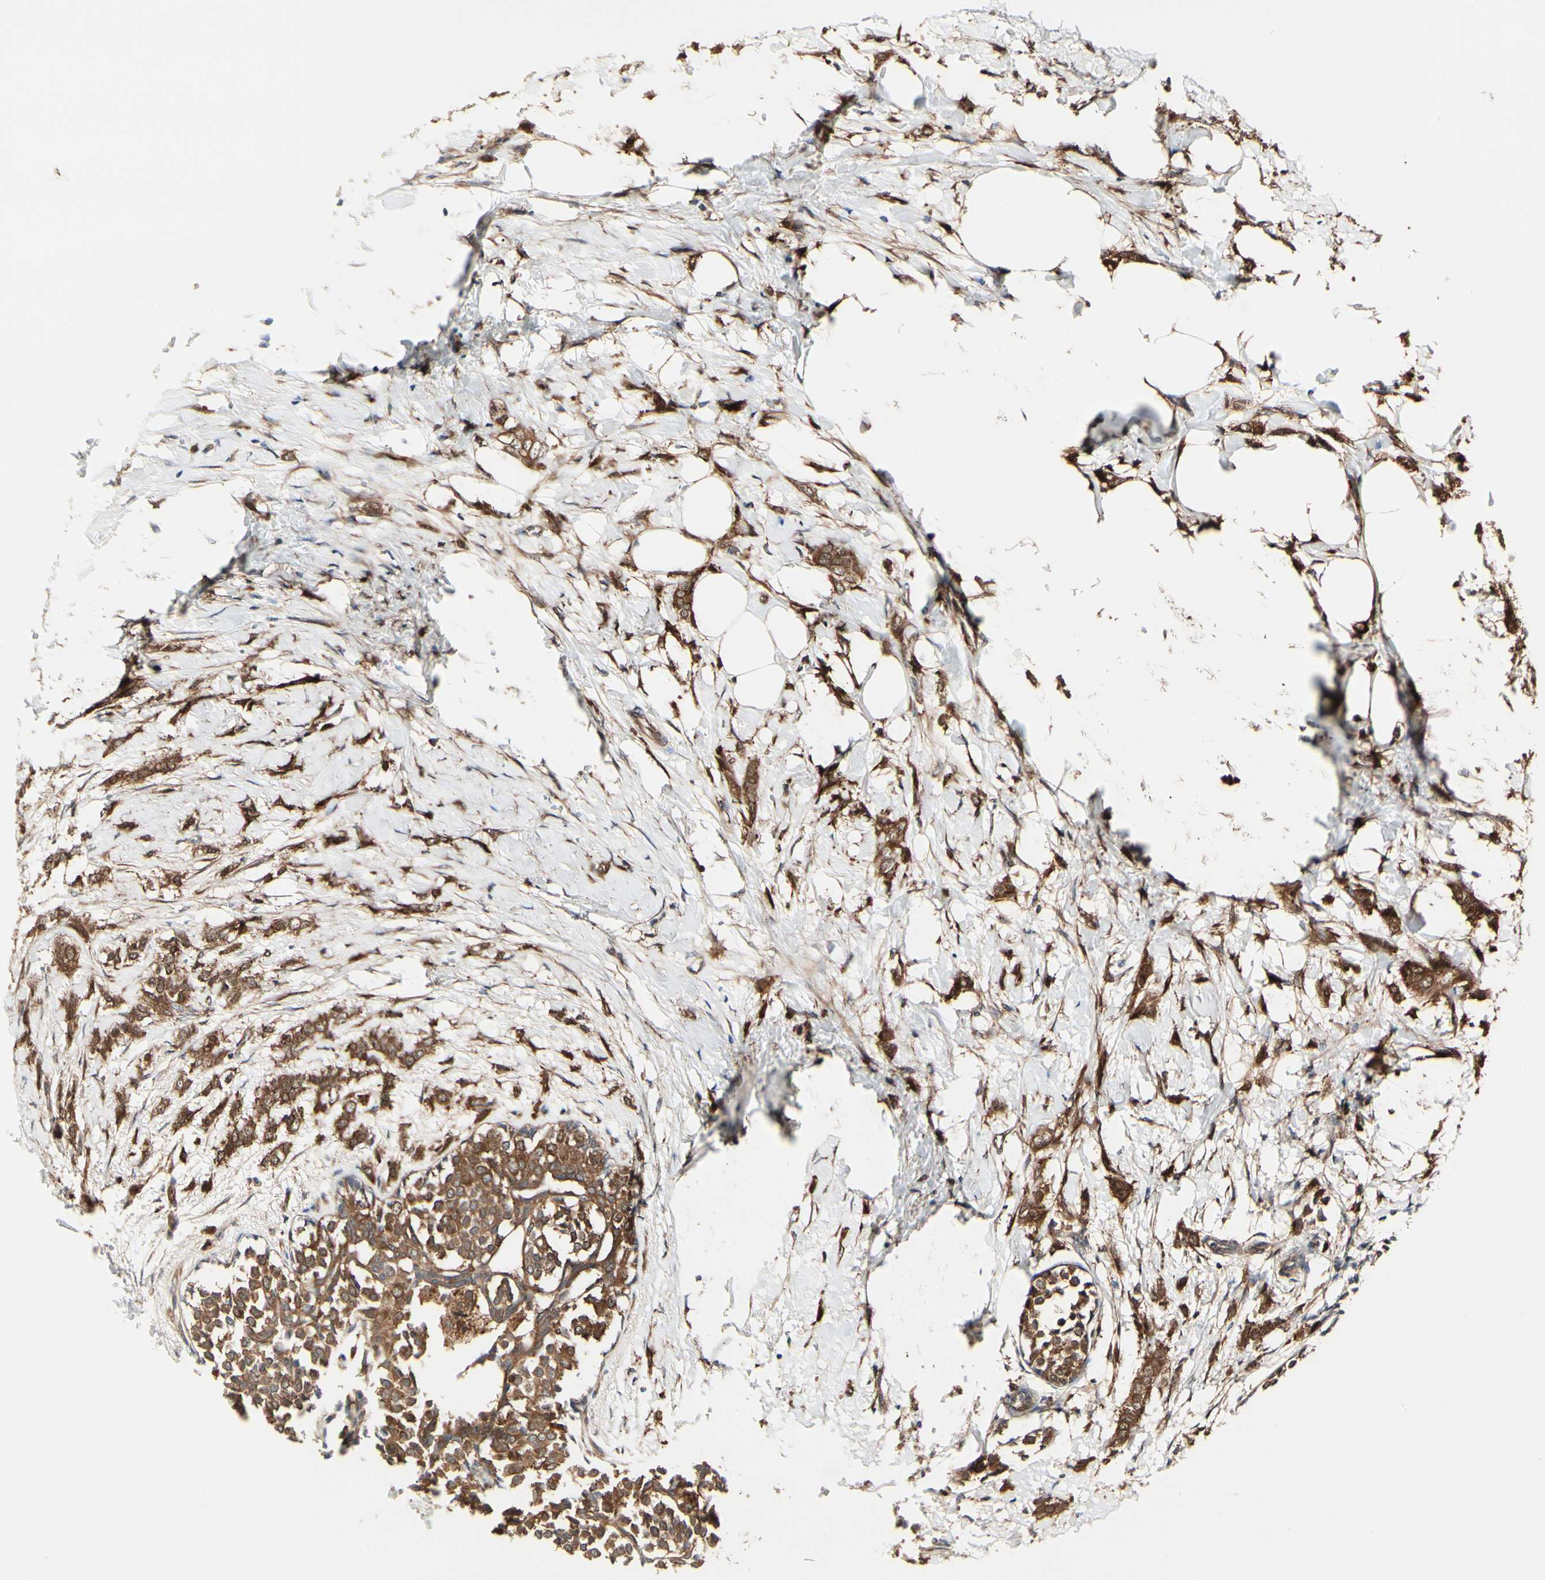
{"staining": {"intensity": "strong", "quantity": ">75%", "location": "cytoplasmic/membranous"}, "tissue": "breast cancer", "cell_type": "Tumor cells", "image_type": "cancer", "snomed": [{"axis": "morphology", "description": "Lobular carcinoma, in situ"}, {"axis": "morphology", "description": "Lobular carcinoma"}, {"axis": "topography", "description": "Breast"}], "caption": "Immunohistochemical staining of lobular carcinoma (breast) exhibits high levels of strong cytoplasmic/membranous staining in approximately >75% of tumor cells.", "gene": "NME1-NME2", "patient": {"sex": "female", "age": 41}}